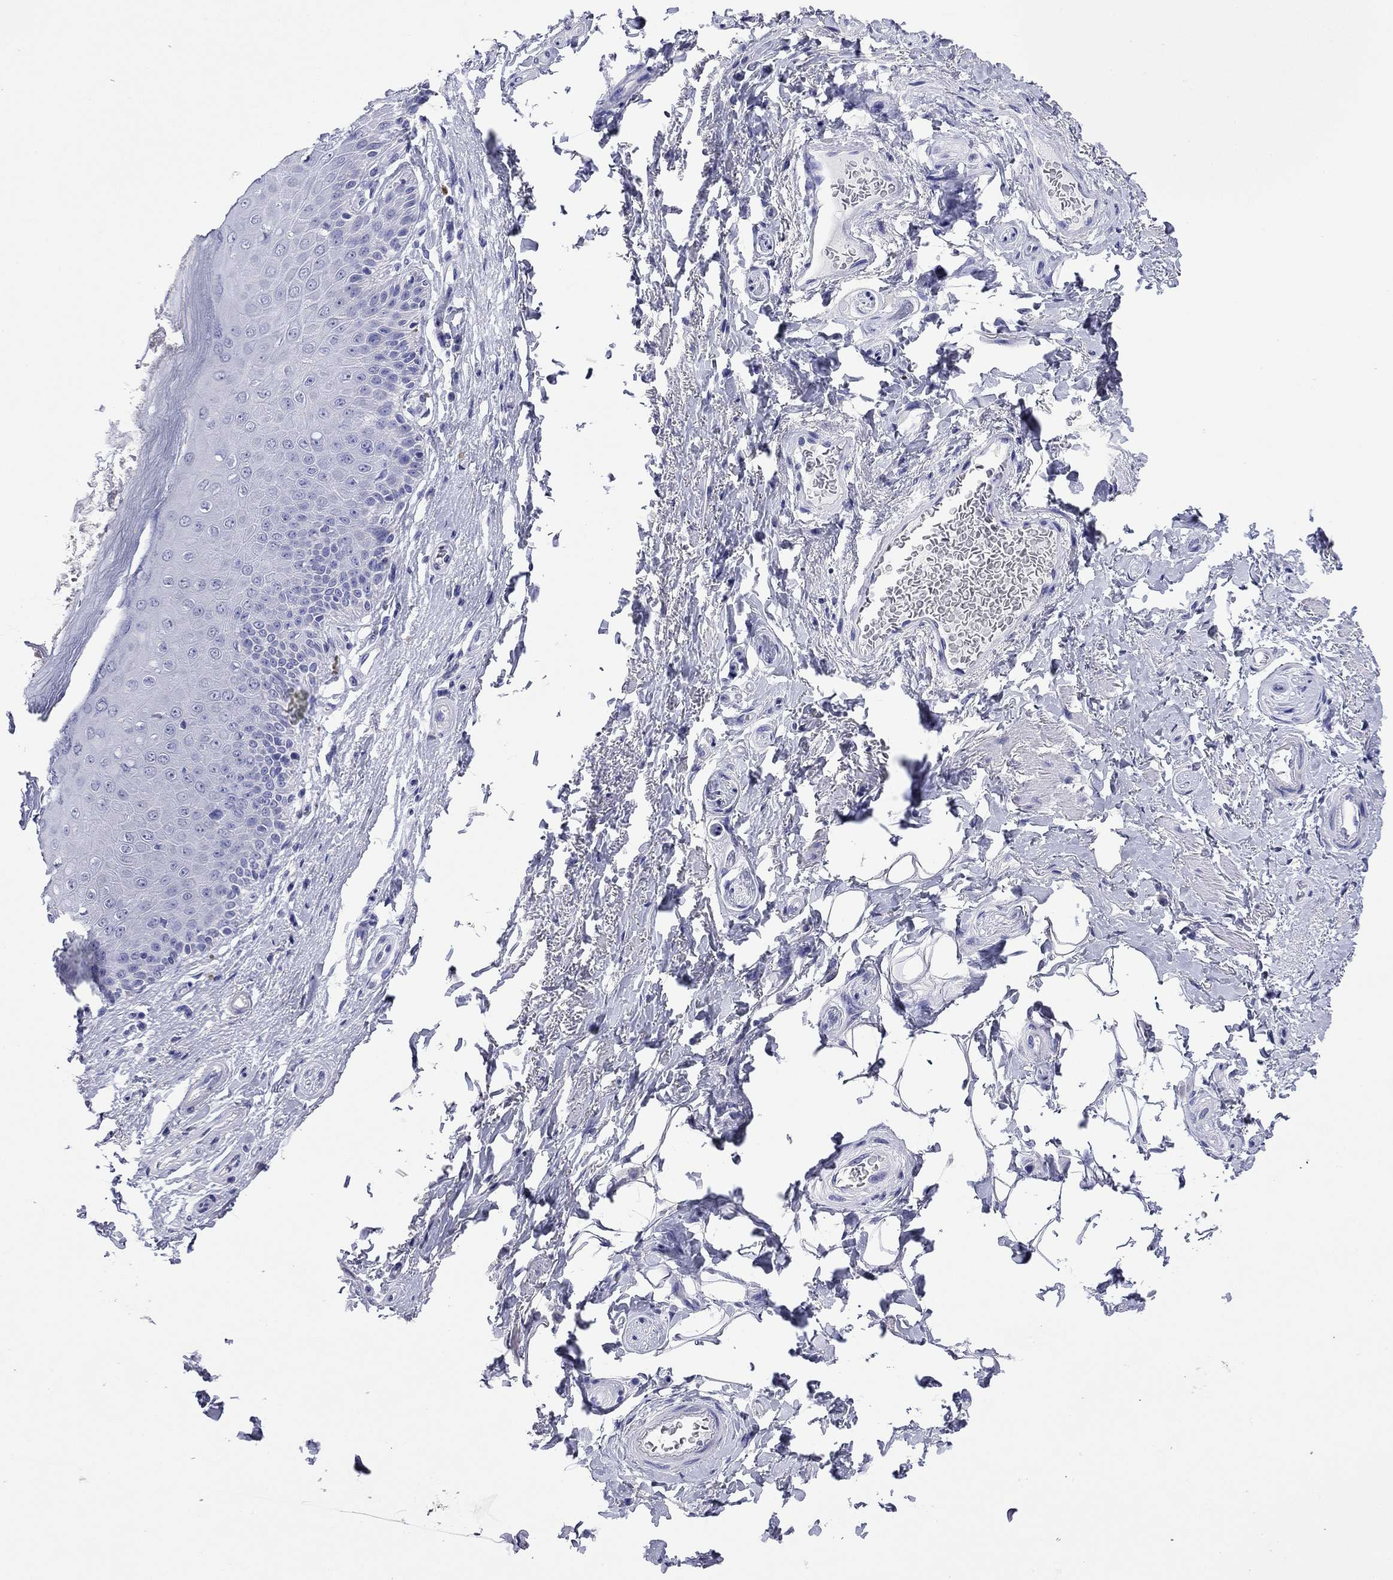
{"staining": {"intensity": "negative", "quantity": "none", "location": "none"}, "tissue": "adipose tissue", "cell_type": "Adipocytes", "image_type": "normal", "snomed": [{"axis": "morphology", "description": "Normal tissue, NOS"}, {"axis": "topography", "description": "Peripheral nerve tissue"}], "caption": "Immunohistochemical staining of normal human adipose tissue exhibits no significant expression in adipocytes. Brightfield microscopy of immunohistochemistry stained with DAB (brown) and hematoxylin (blue), captured at high magnification.", "gene": "FIGLA", "patient": {"sex": "male", "age": 51}}